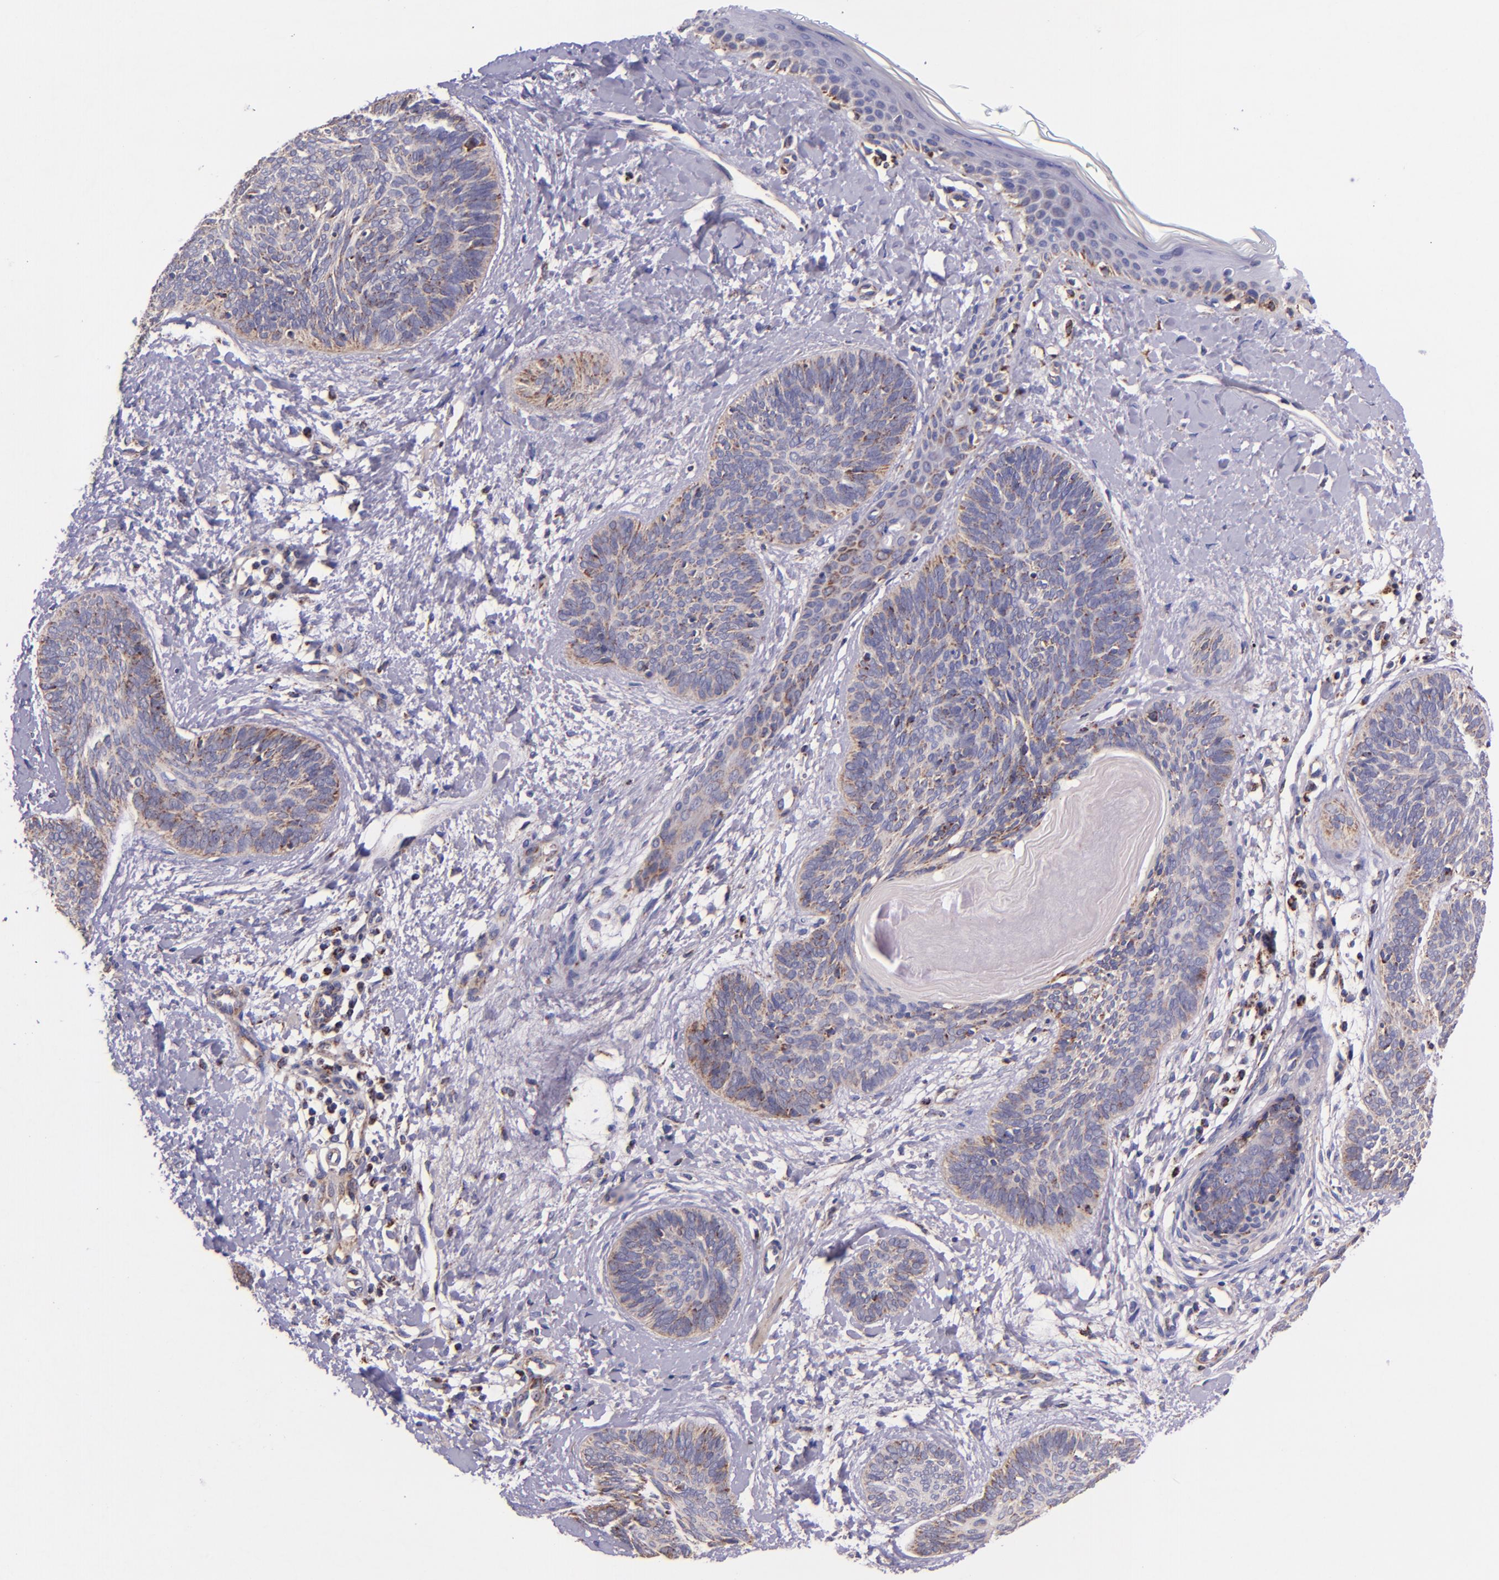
{"staining": {"intensity": "weak", "quantity": "<25%", "location": "cytoplasmic/membranous"}, "tissue": "skin cancer", "cell_type": "Tumor cells", "image_type": "cancer", "snomed": [{"axis": "morphology", "description": "Basal cell carcinoma"}, {"axis": "topography", "description": "Skin"}], "caption": "Histopathology image shows no protein expression in tumor cells of basal cell carcinoma (skin) tissue.", "gene": "IDH3G", "patient": {"sex": "female", "age": 81}}